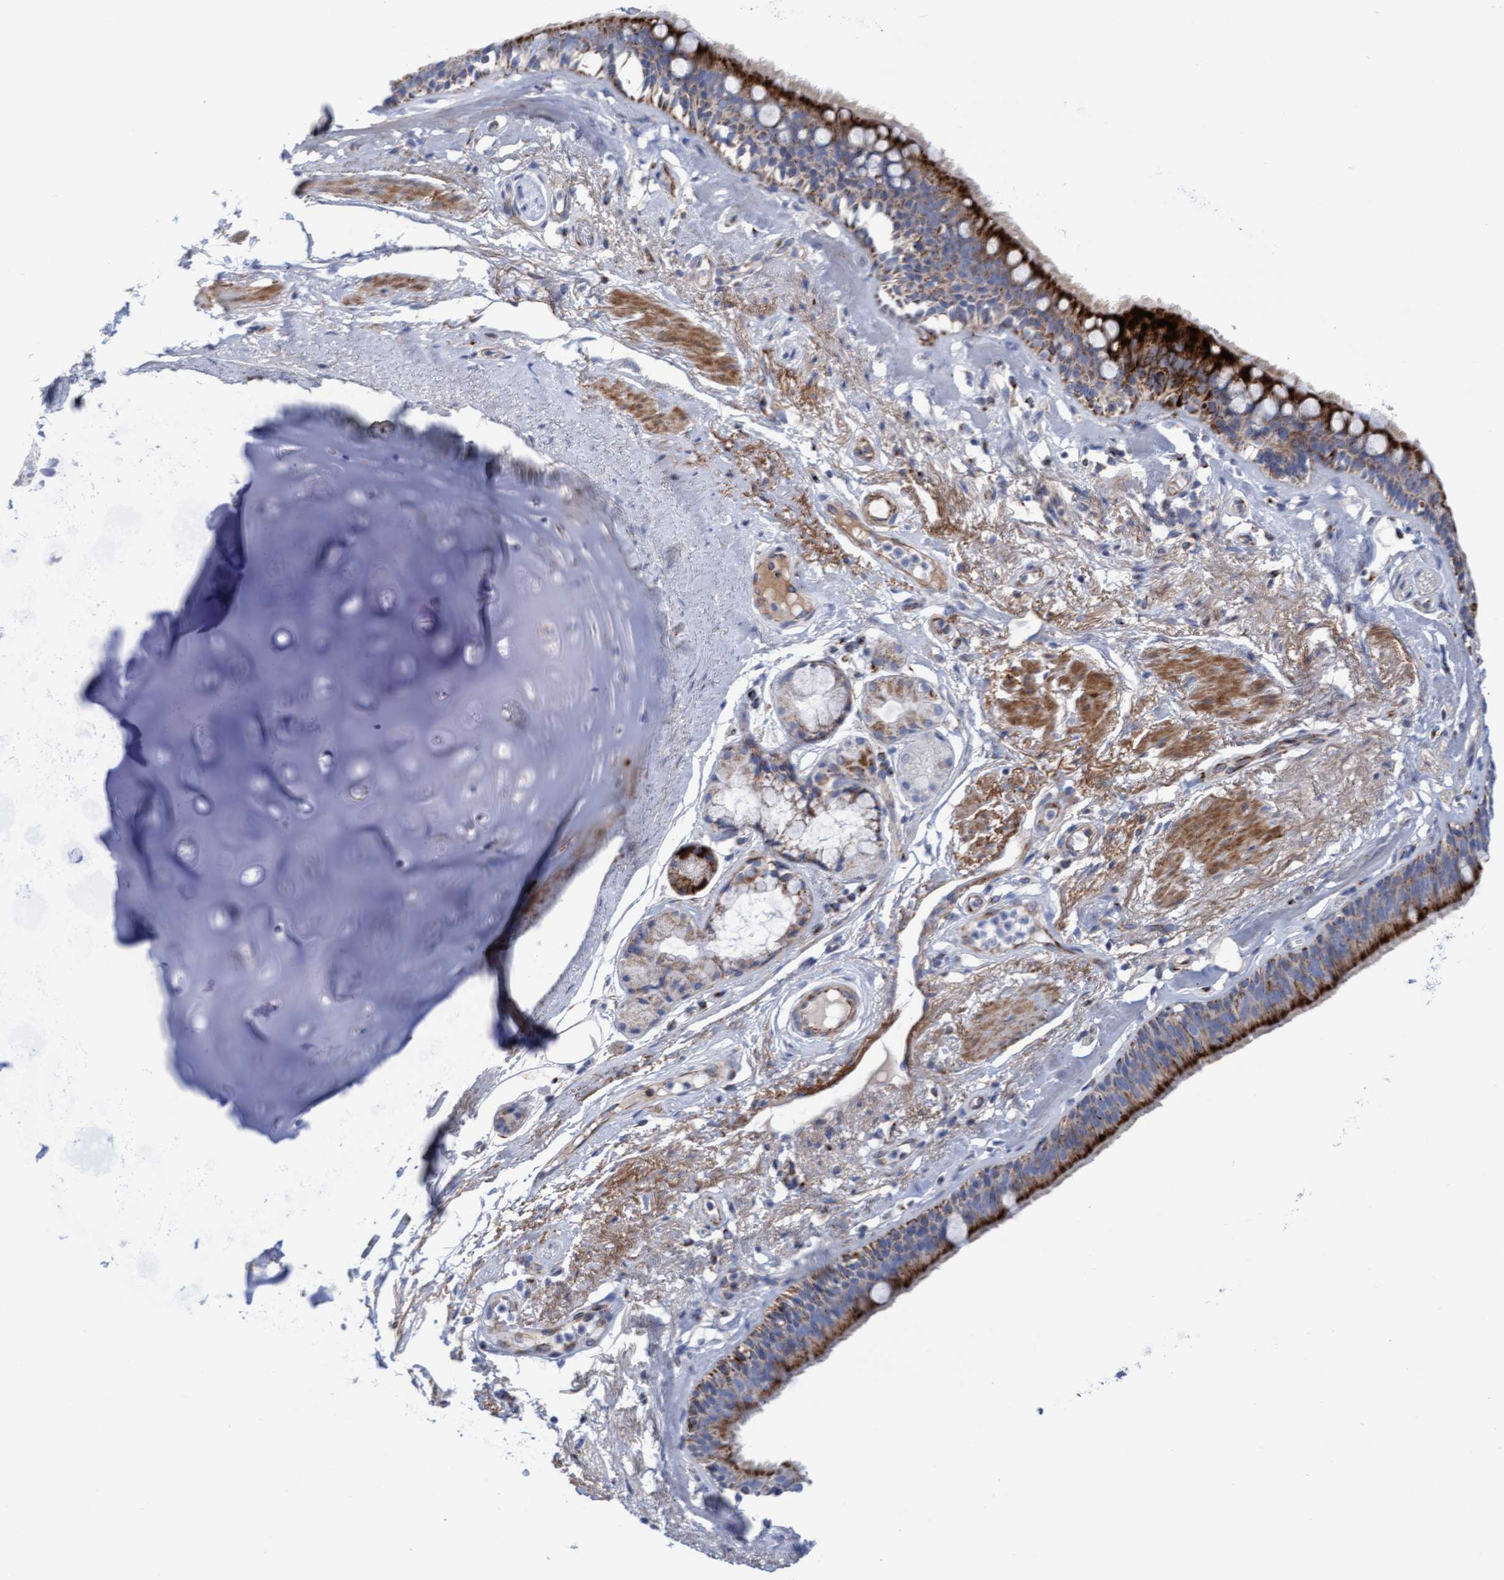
{"staining": {"intensity": "strong", "quantity": "25%-75%", "location": "cytoplasmic/membranous"}, "tissue": "bronchus", "cell_type": "Respiratory epithelial cells", "image_type": "normal", "snomed": [{"axis": "morphology", "description": "Normal tissue, NOS"}, {"axis": "topography", "description": "Cartilage tissue"}], "caption": "Brown immunohistochemical staining in unremarkable bronchus displays strong cytoplasmic/membranous expression in about 25%-75% of respiratory epithelial cells. (DAB IHC, brown staining for protein, blue staining for nuclei).", "gene": "GGTA1", "patient": {"sex": "female", "age": 63}}